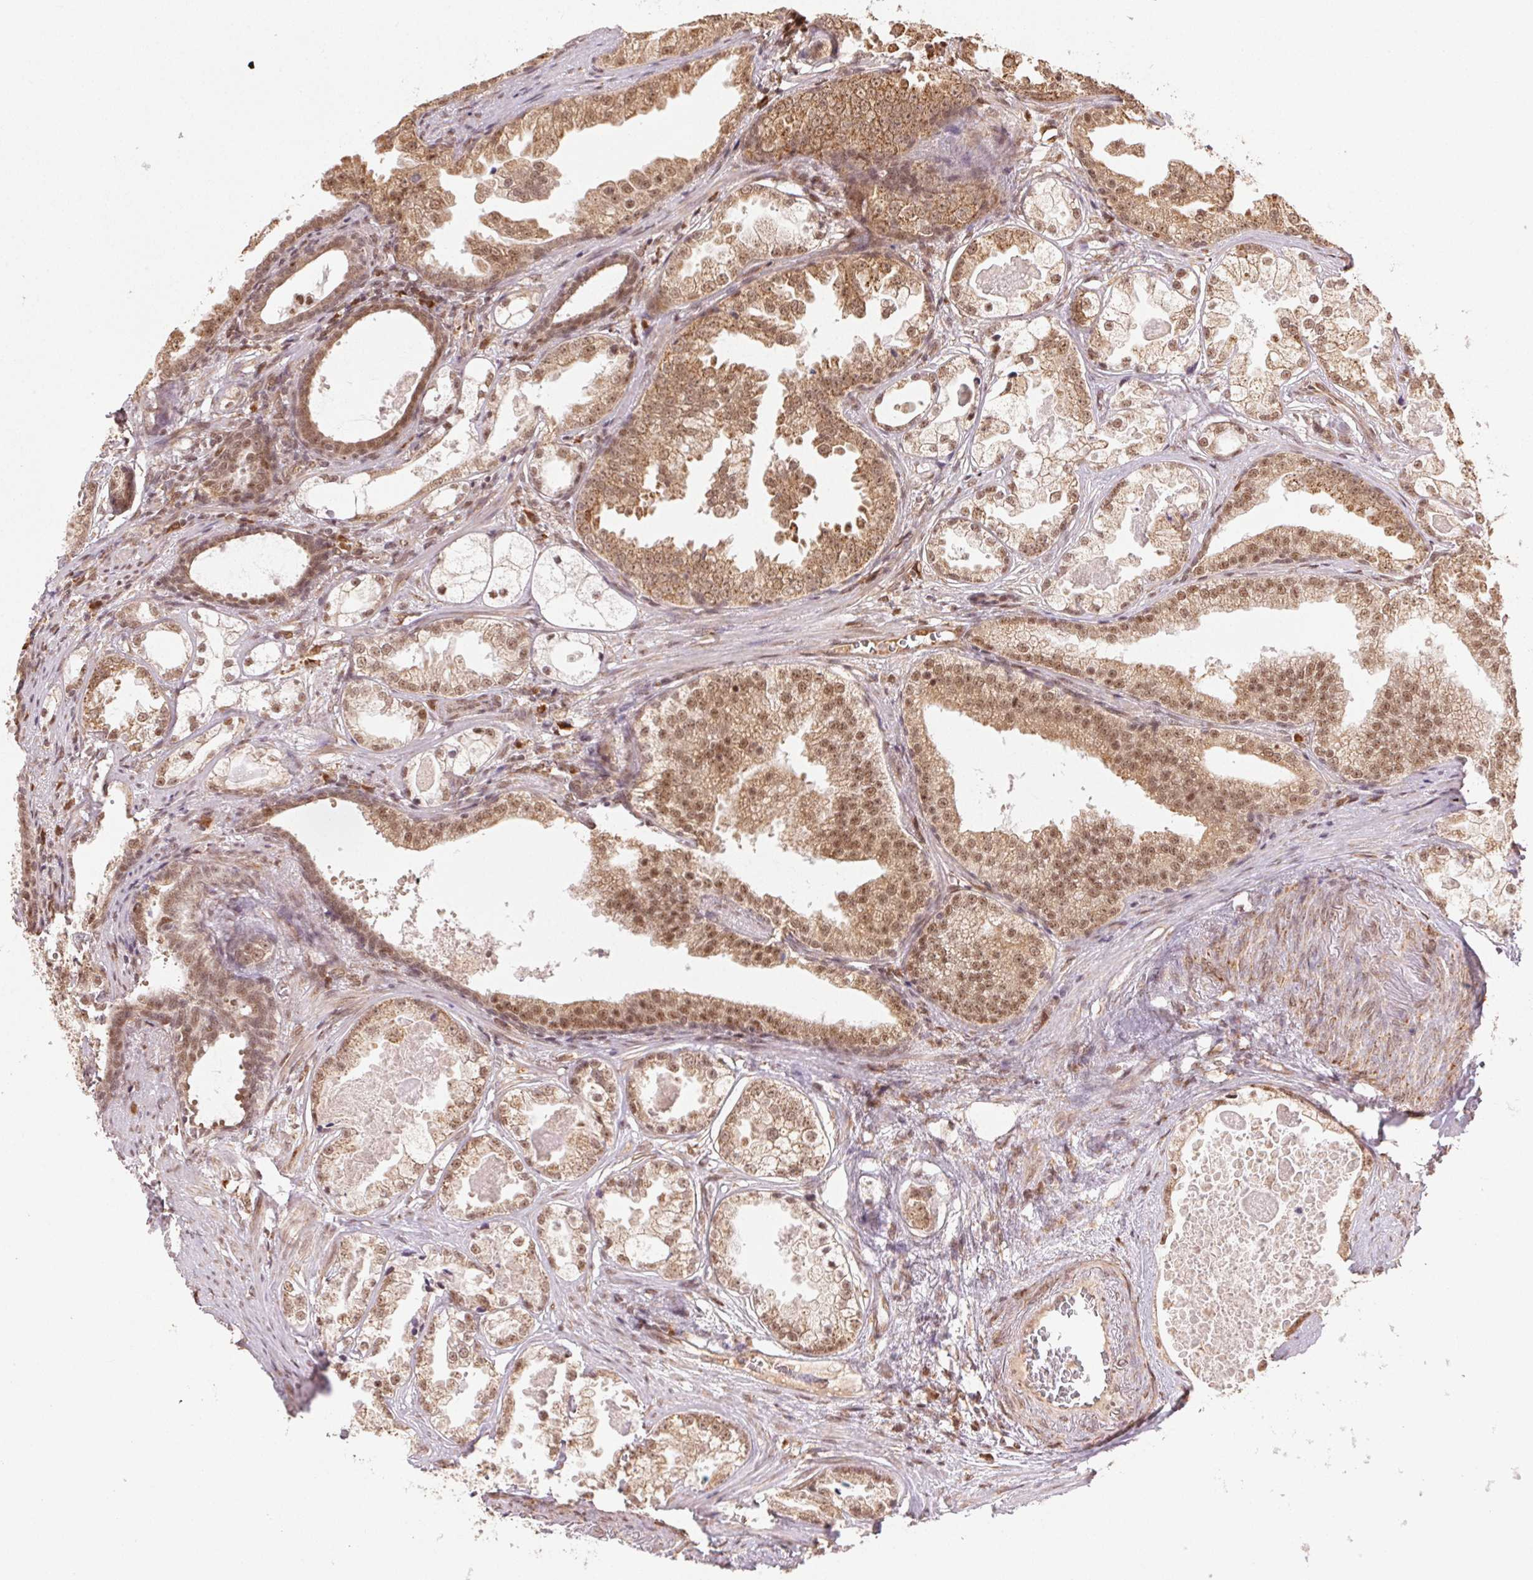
{"staining": {"intensity": "moderate", "quantity": ">75%", "location": "cytoplasmic/membranous,nuclear"}, "tissue": "prostate cancer", "cell_type": "Tumor cells", "image_type": "cancer", "snomed": [{"axis": "morphology", "description": "Adenocarcinoma, Low grade"}, {"axis": "topography", "description": "Prostate"}], "caption": "DAB (3,3'-diaminobenzidine) immunohistochemical staining of human prostate cancer (low-grade adenocarcinoma) displays moderate cytoplasmic/membranous and nuclear protein staining in about >75% of tumor cells. The staining was performed using DAB, with brown indicating positive protein expression. Nuclei are stained blue with hematoxylin.", "gene": "TREML4", "patient": {"sex": "male", "age": 65}}